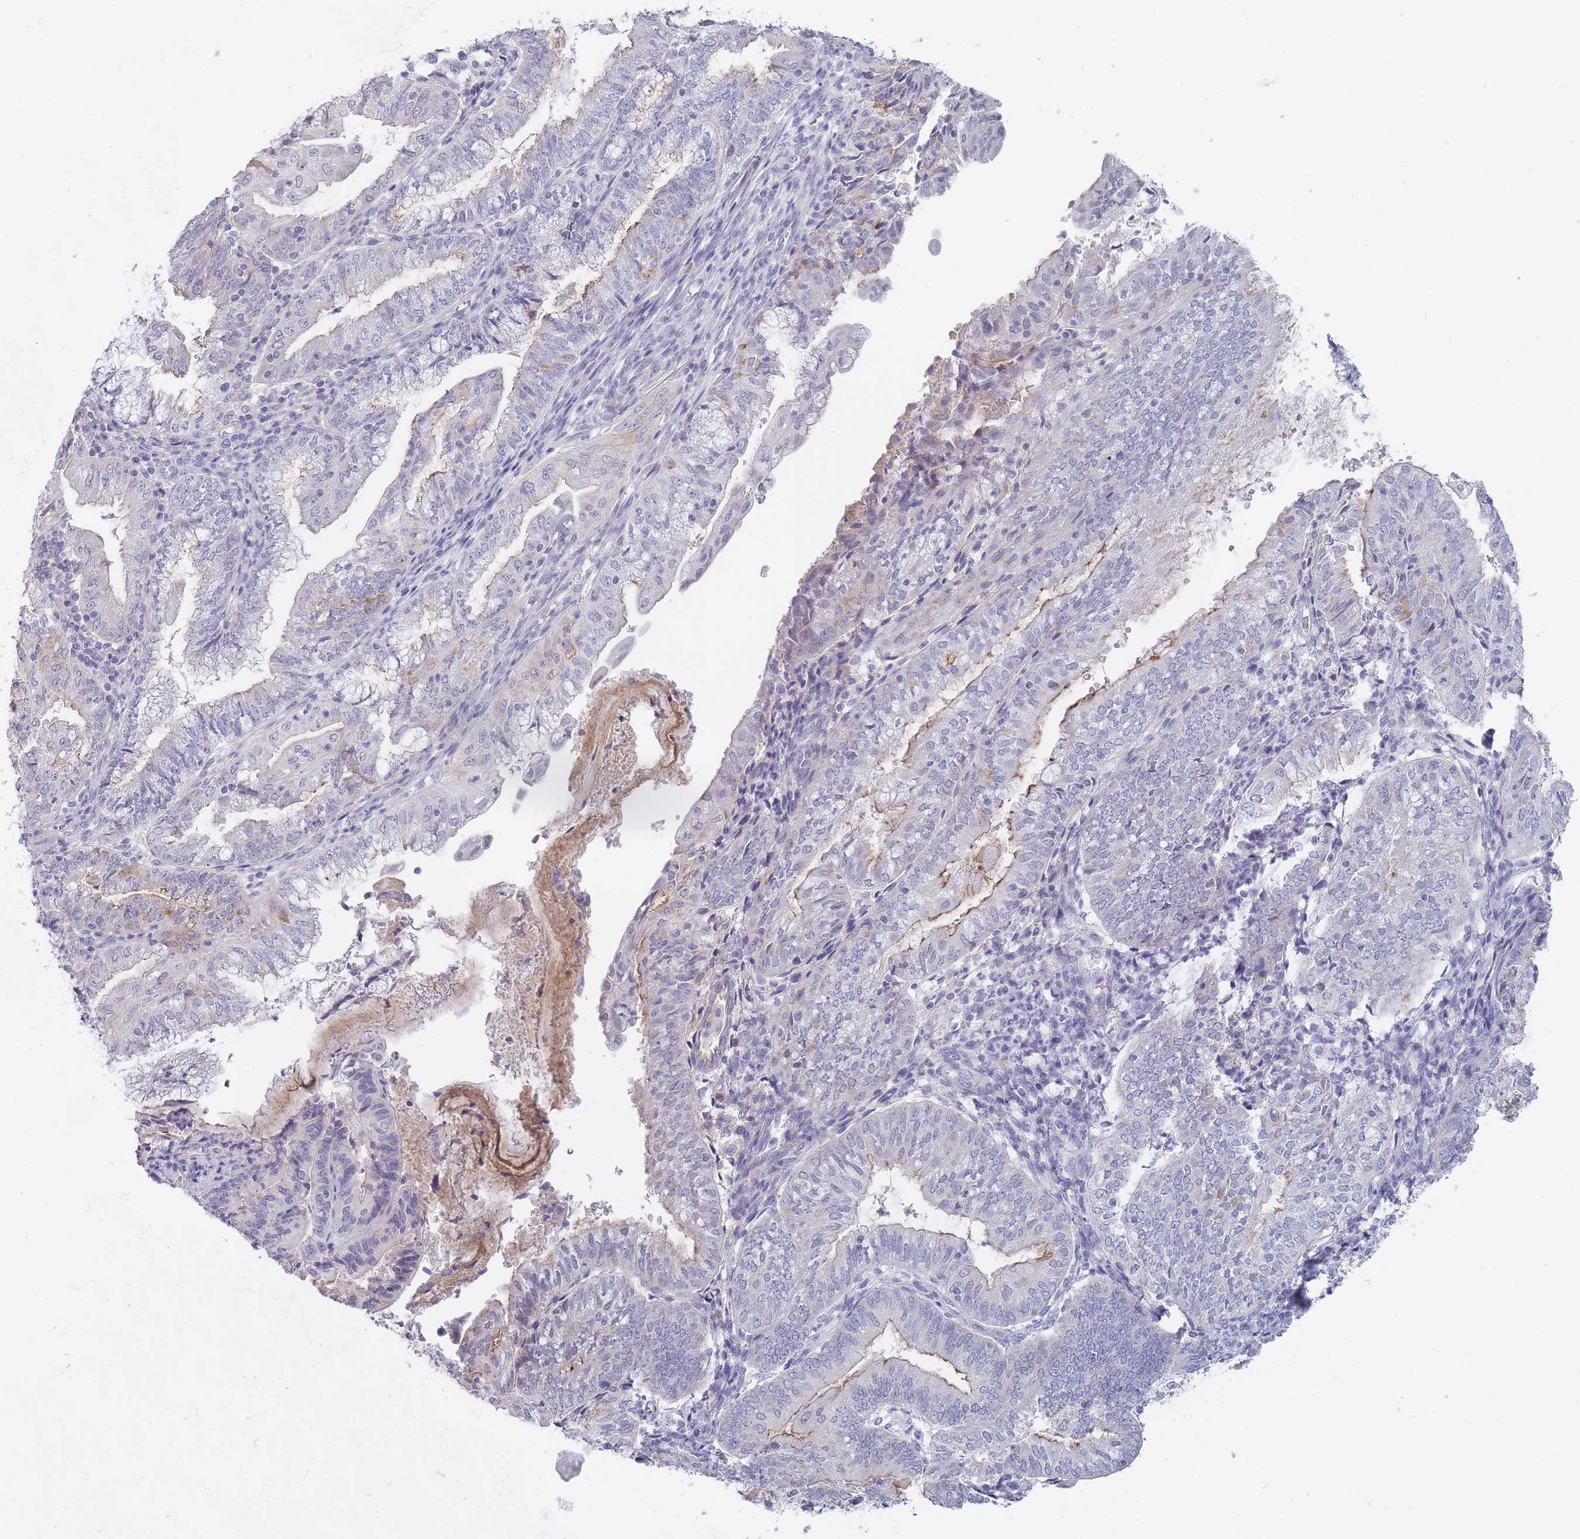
{"staining": {"intensity": "negative", "quantity": "none", "location": "none"}, "tissue": "endometrial cancer", "cell_type": "Tumor cells", "image_type": "cancer", "snomed": [{"axis": "morphology", "description": "Adenocarcinoma, NOS"}, {"axis": "topography", "description": "Endometrium"}], "caption": "IHC photomicrograph of neoplastic tissue: human endometrial cancer stained with DAB exhibits no significant protein expression in tumor cells.", "gene": "PIGU", "patient": {"sex": "female", "age": 55}}